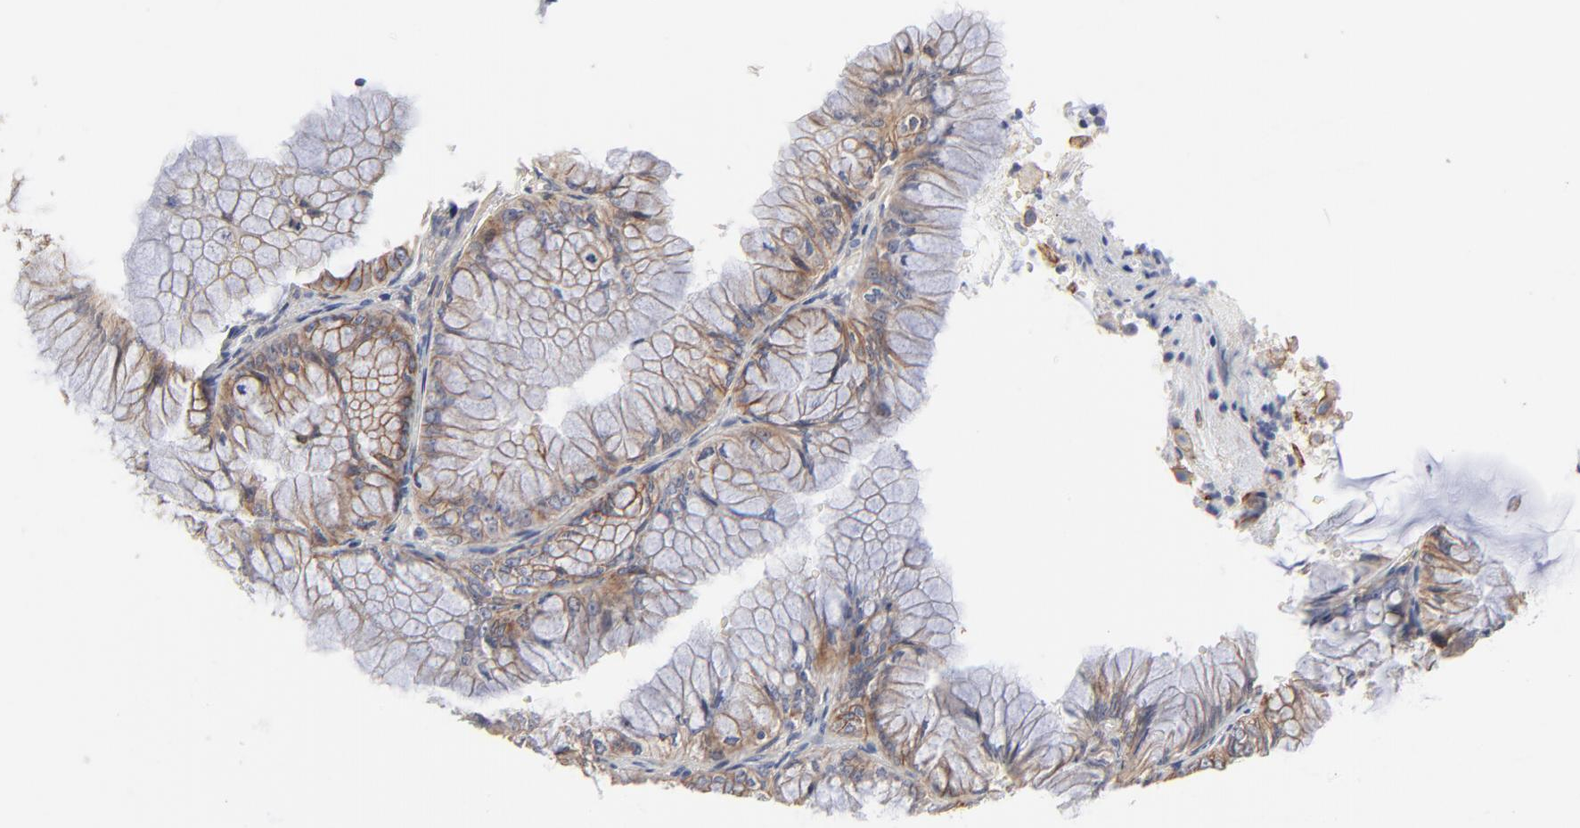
{"staining": {"intensity": "moderate", "quantity": ">75%", "location": "cytoplasmic/membranous"}, "tissue": "ovarian cancer", "cell_type": "Tumor cells", "image_type": "cancer", "snomed": [{"axis": "morphology", "description": "Cystadenocarcinoma, mucinous, NOS"}, {"axis": "topography", "description": "Ovary"}], "caption": "This image demonstrates IHC staining of mucinous cystadenocarcinoma (ovarian), with medium moderate cytoplasmic/membranous positivity in about >75% of tumor cells.", "gene": "SLC16A1", "patient": {"sex": "female", "age": 63}}